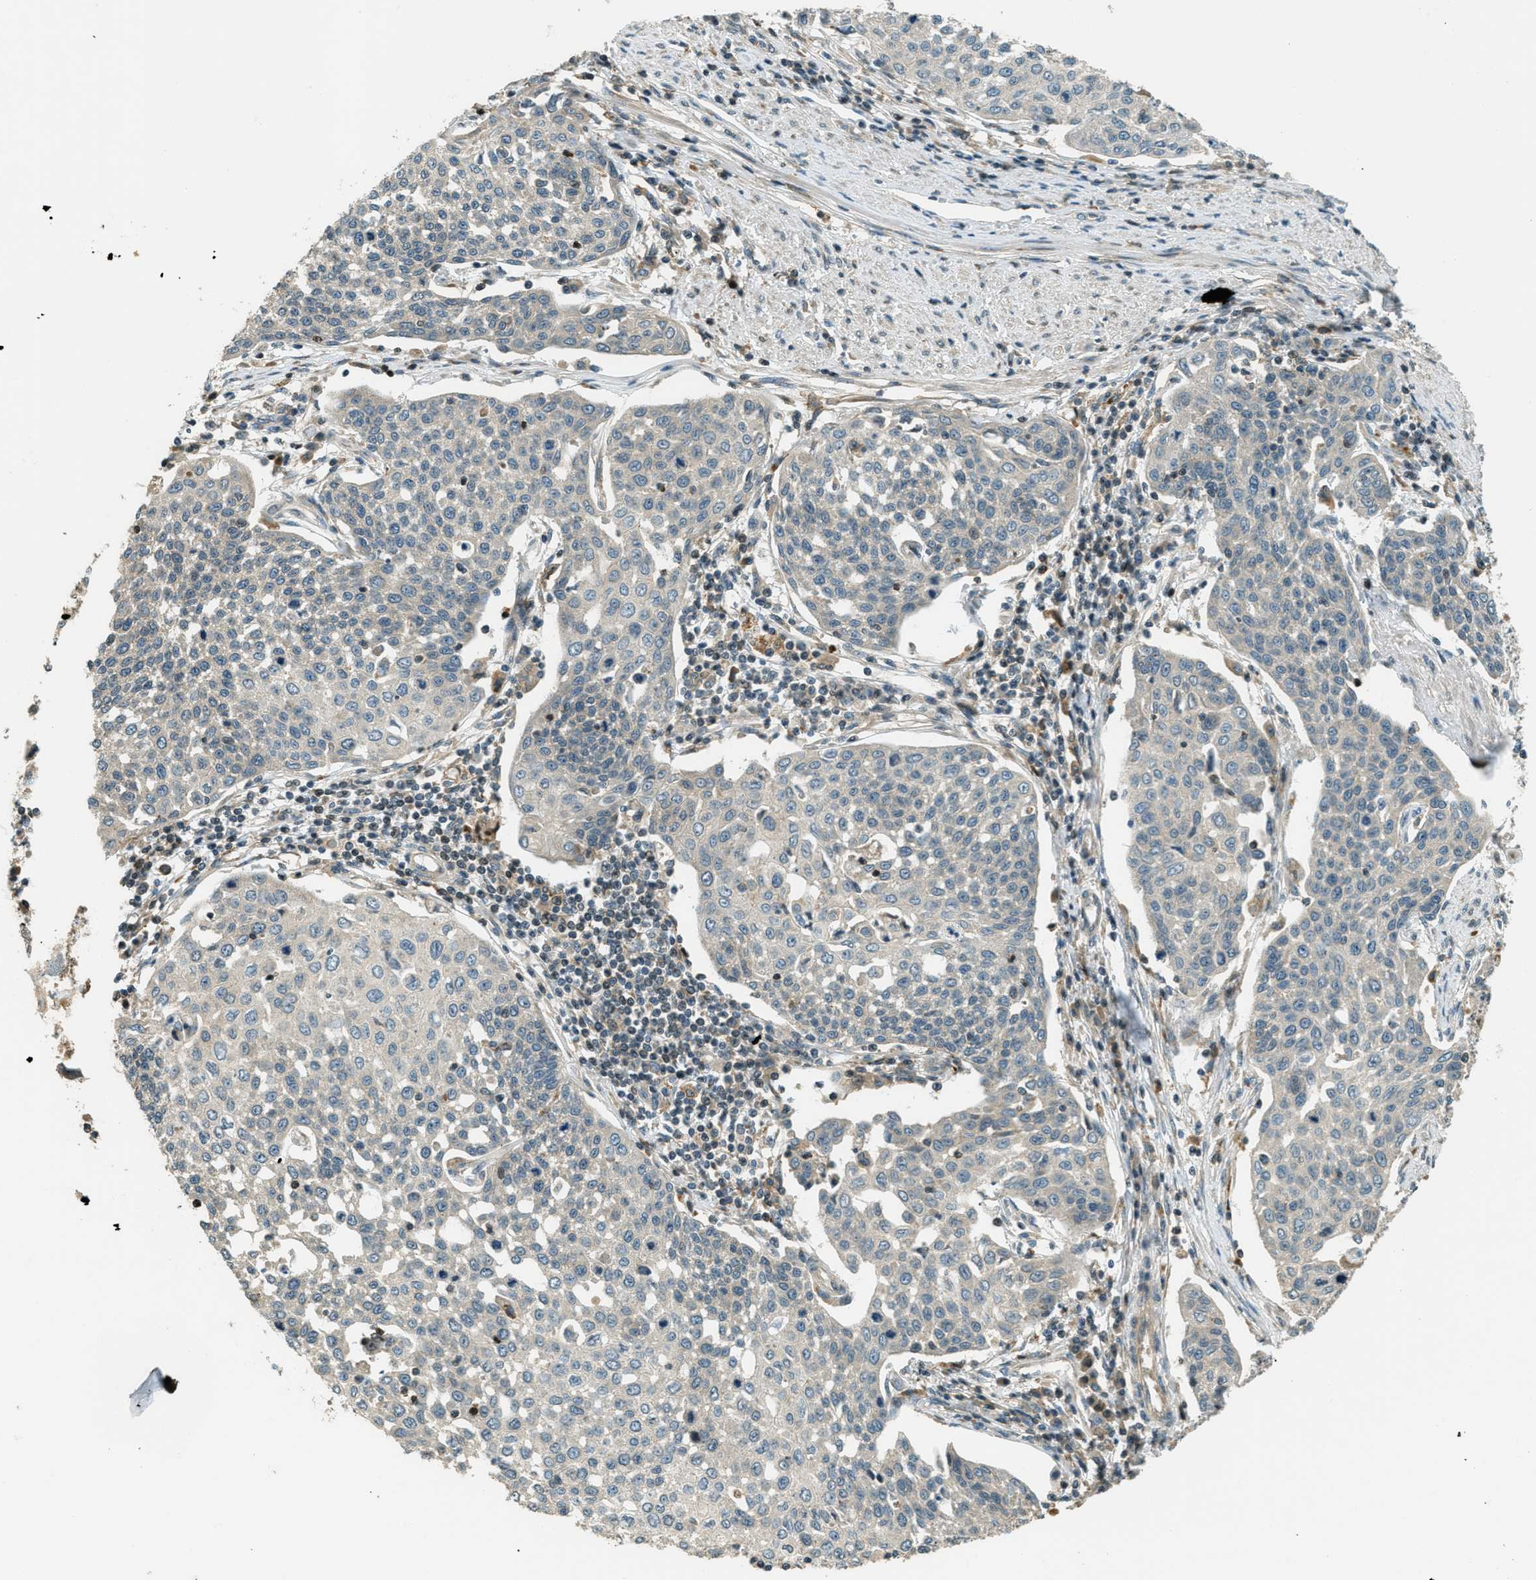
{"staining": {"intensity": "negative", "quantity": "none", "location": "none"}, "tissue": "cervical cancer", "cell_type": "Tumor cells", "image_type": "cancer", "snomed": [{"axis": "morphology", "description": "Squamous cell carcinoma, NOS"}, {"axis": "topography", "description": "Cervix"}], "caption": "Tumor cells show no significant staining in squamous cell carcinoma (cervical). The staining was performed using DAB (3,3'-diaminobenzidine) to visualize the protein expression in brown, while the nuclei were stained in blue with hematoxylin (Magnification: 20x).", "gene": "PTPN23", "patient": {"sex": "female", "age": 34}}